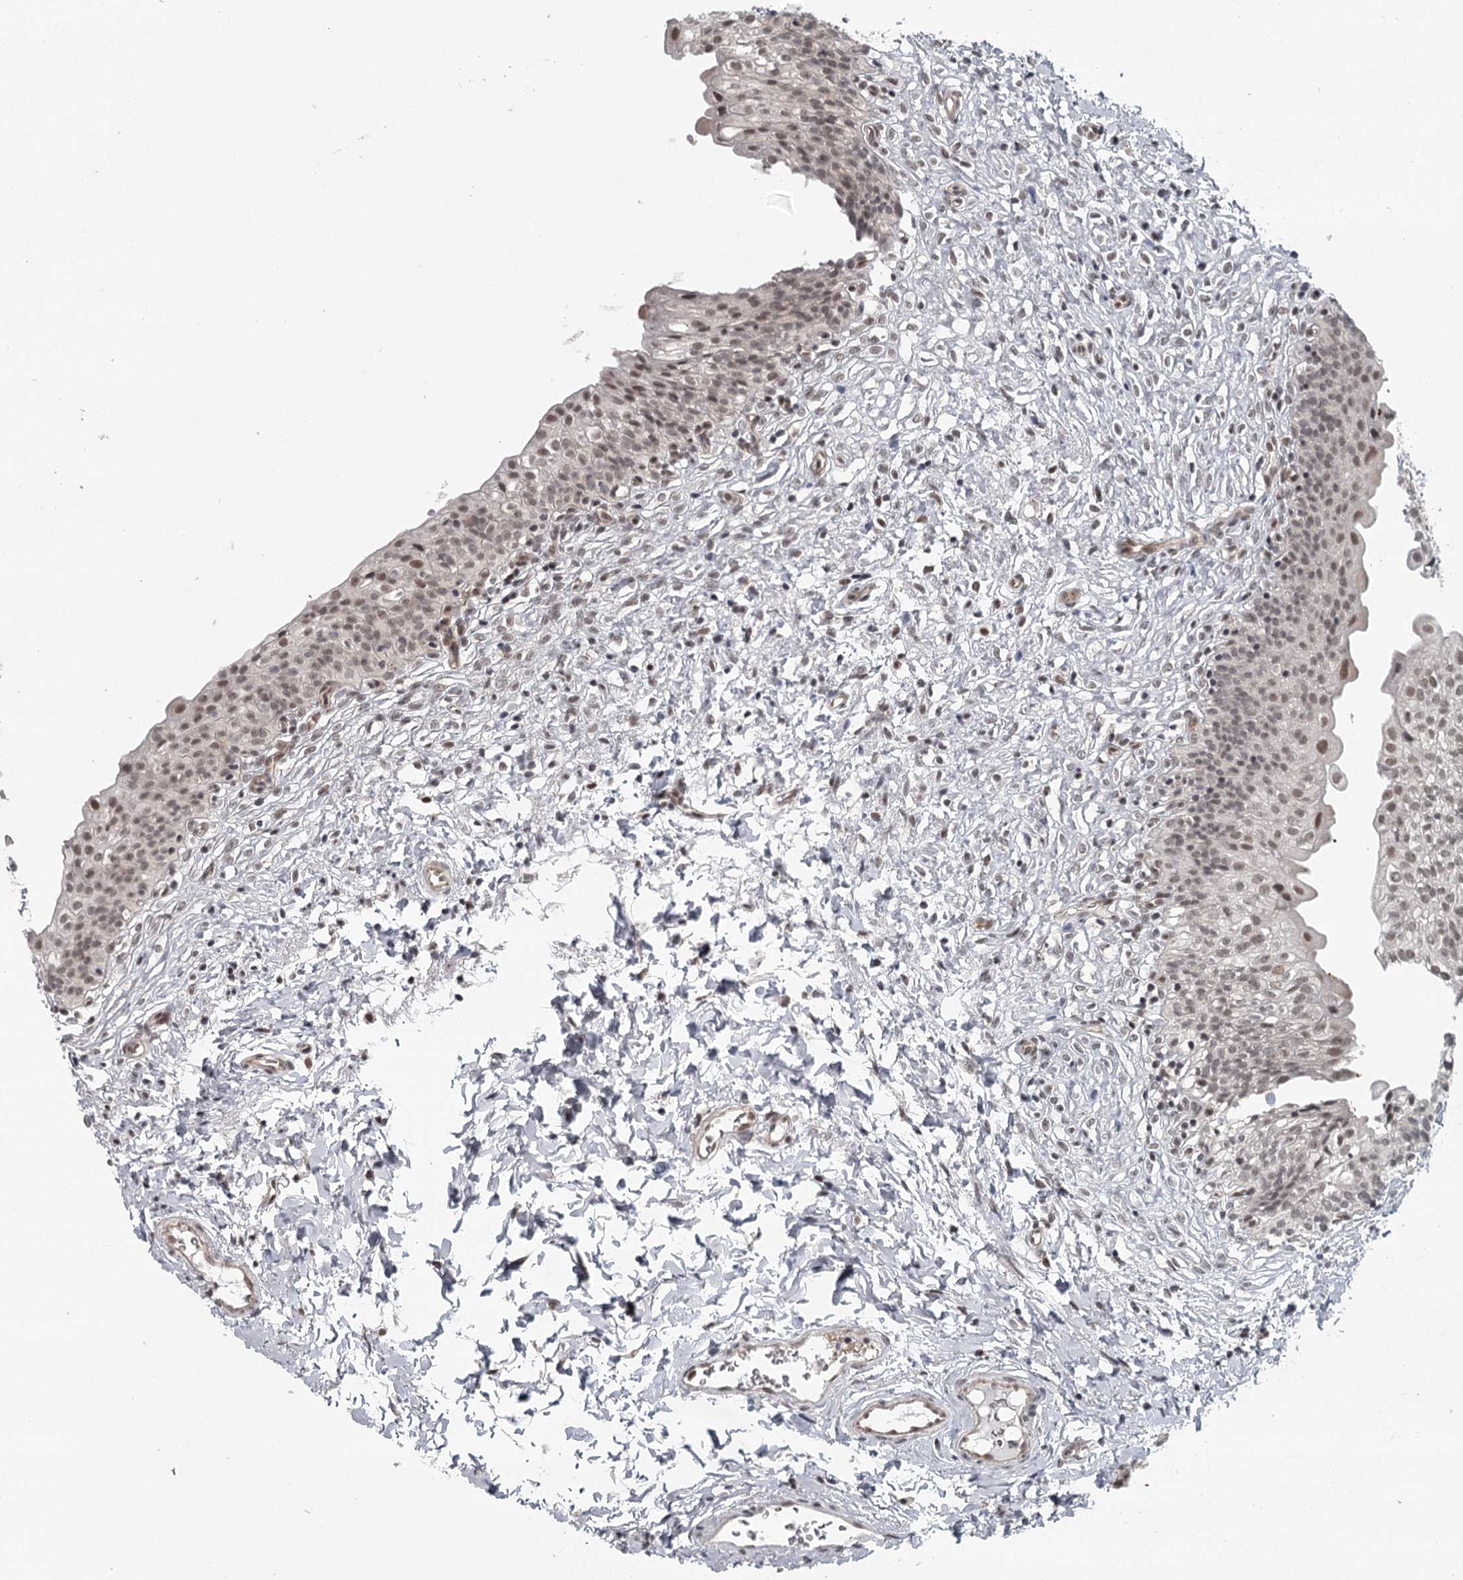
{"staining": {"intensity": "moderate", "quantity": "25%-75%", "location": "nuclear"}, "tissue": "urinary bladder", "cell_type": "Urothelial cells", "image_type": "normal", "snomed": [{"axis": "morphology", "description": "Normal tissue, NOS"}, {"axis": "topography", "description": "Urinary bladder"}], "caption": "Brown immunohistochemical staining in normal urinary bladder shows moderate nuclear positivity in approximately 25%-75% of urothelial cells.", "gene": "FAM13C", "patient": {"sex": "male", "age": 55}}